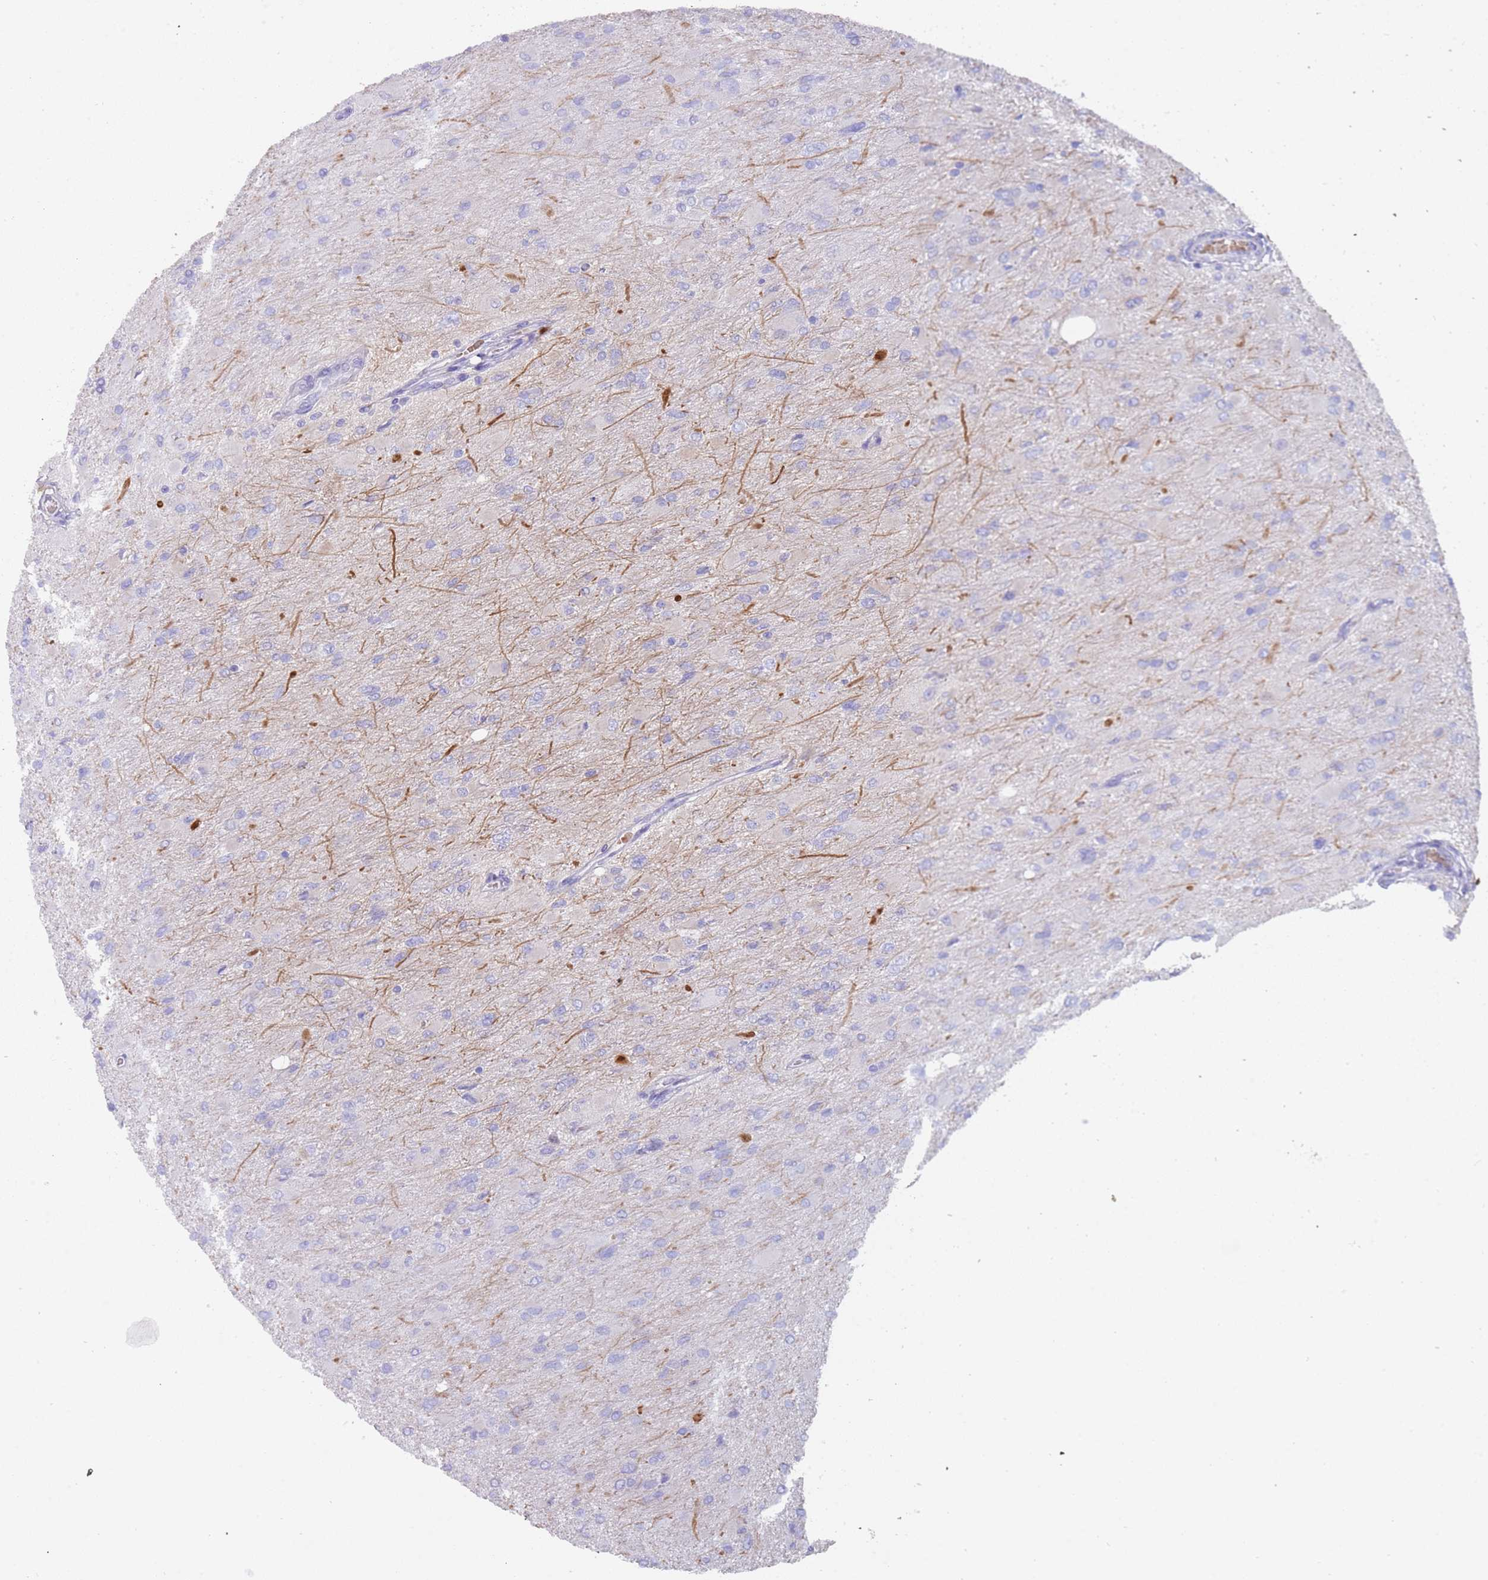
{"staining": {"intensity": "negative", "quantity": "none", "location": "none"}, "tissue": "glioma", "cell_type": "Tumor cells", "image_type": "cancer", "snomed": [{"axis": "morphology", "description": "Glioma, malignant, High grade"}, {"axis": "topography", "description": "Cerebral cortex"}], "caption": "Malignant glioma (high-grade) stained for a protein using IHC reveals no positivity tumor cells.", "gene": "TMEM251", "patient": {"sex": "female", "age": 36}}